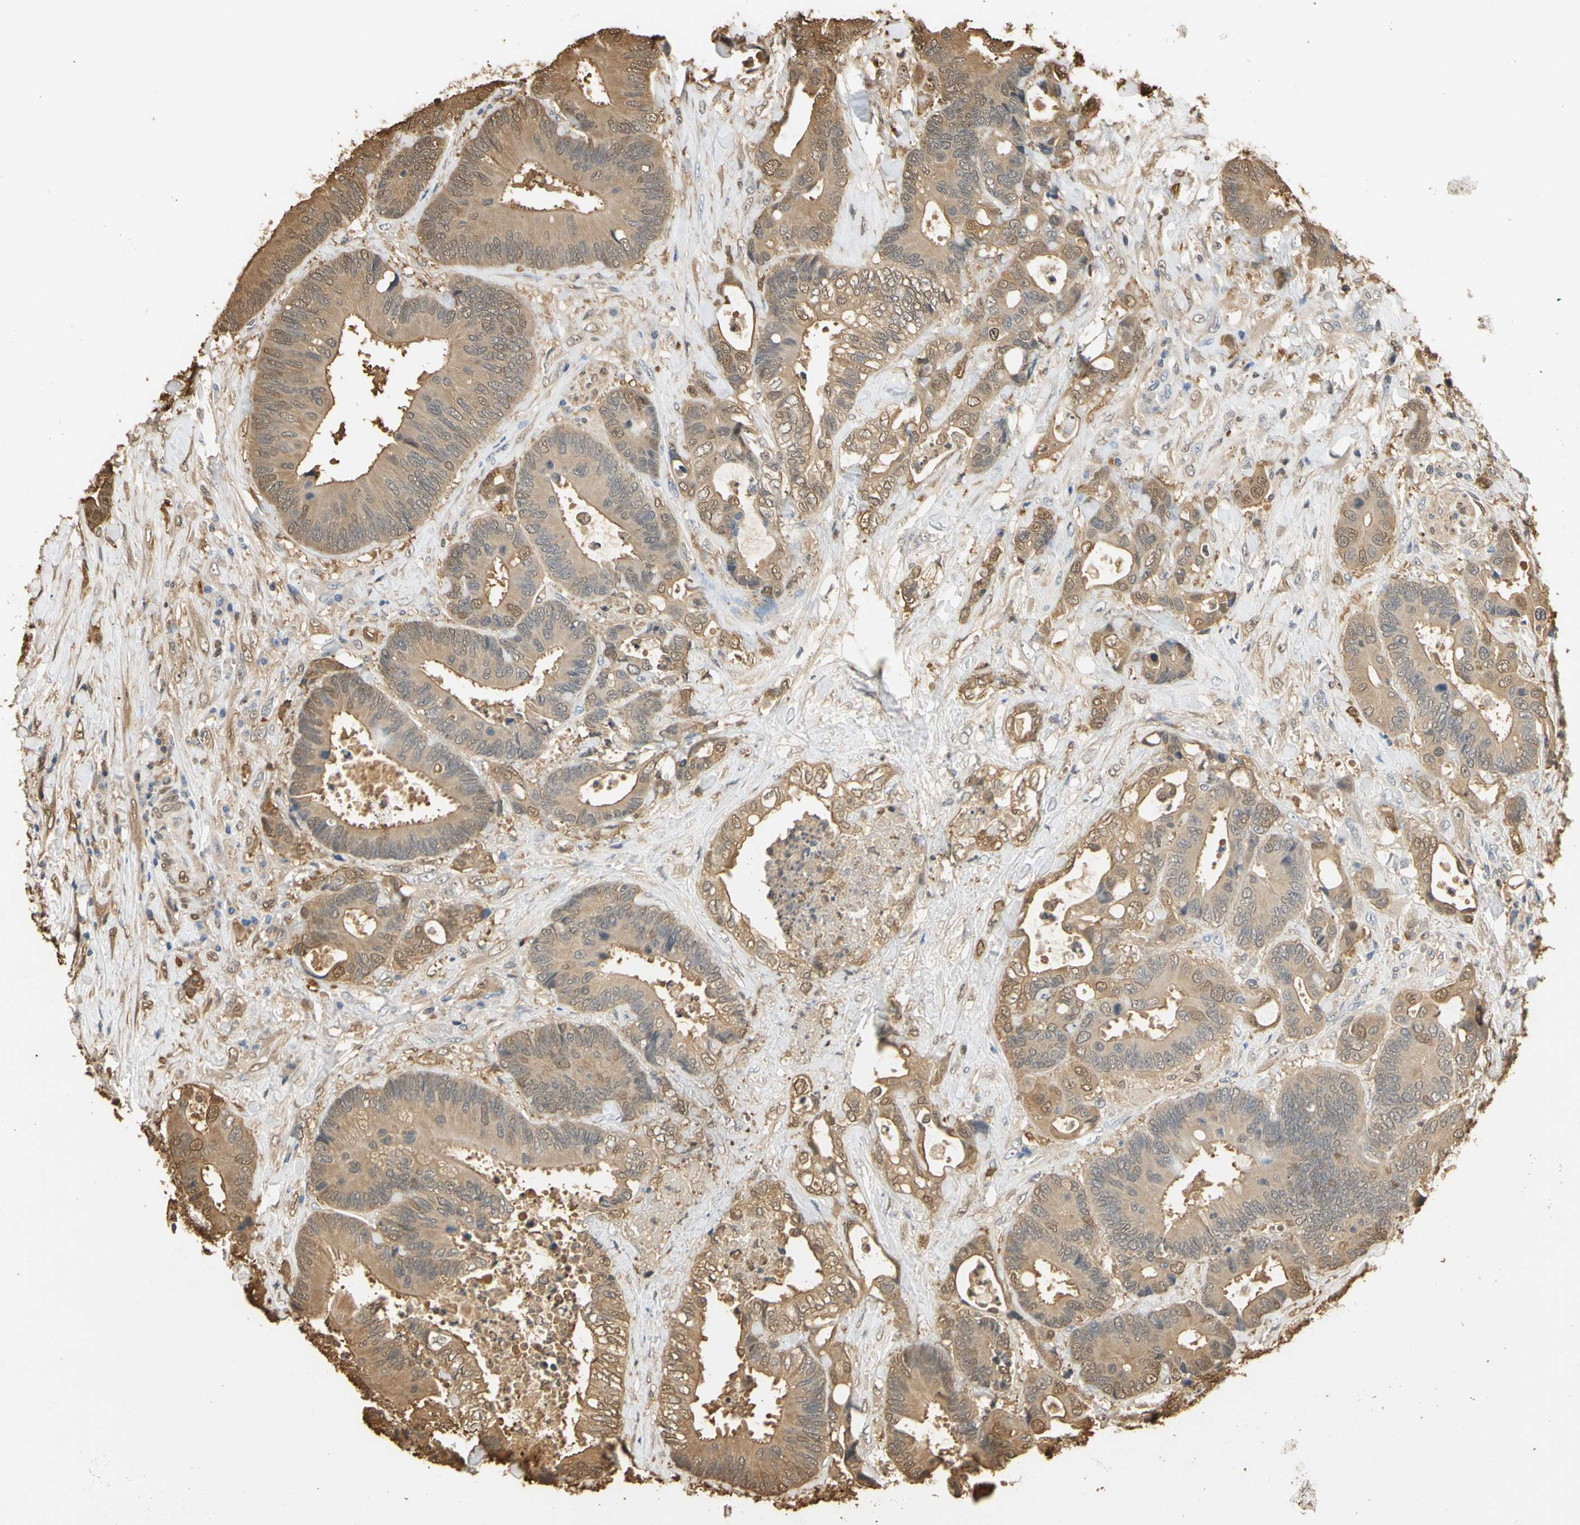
{"staining": {"intensity": "moderate", "quantity": ">75%", "location": "cytoplasmic/membranous,nuclear"}, "tissue": "colorectal cancer", "cell_type": "Tumor cells", "image_type": "cancer", "snomed": [{"axis": "morphology", "description": "Adenocarcinoma, NOS"}, {"axis": "topography", "description": "Rectum"}], "caption": "Brown immunohistochemical staining in human adenocarcinoma (colorectal) demonstrates moderate cytoplasmic/membranous and nuclear expression in approximately >75% of tumor cells.", "gene": "S100A6", "patient": {"sex": "male", "age": 55}}